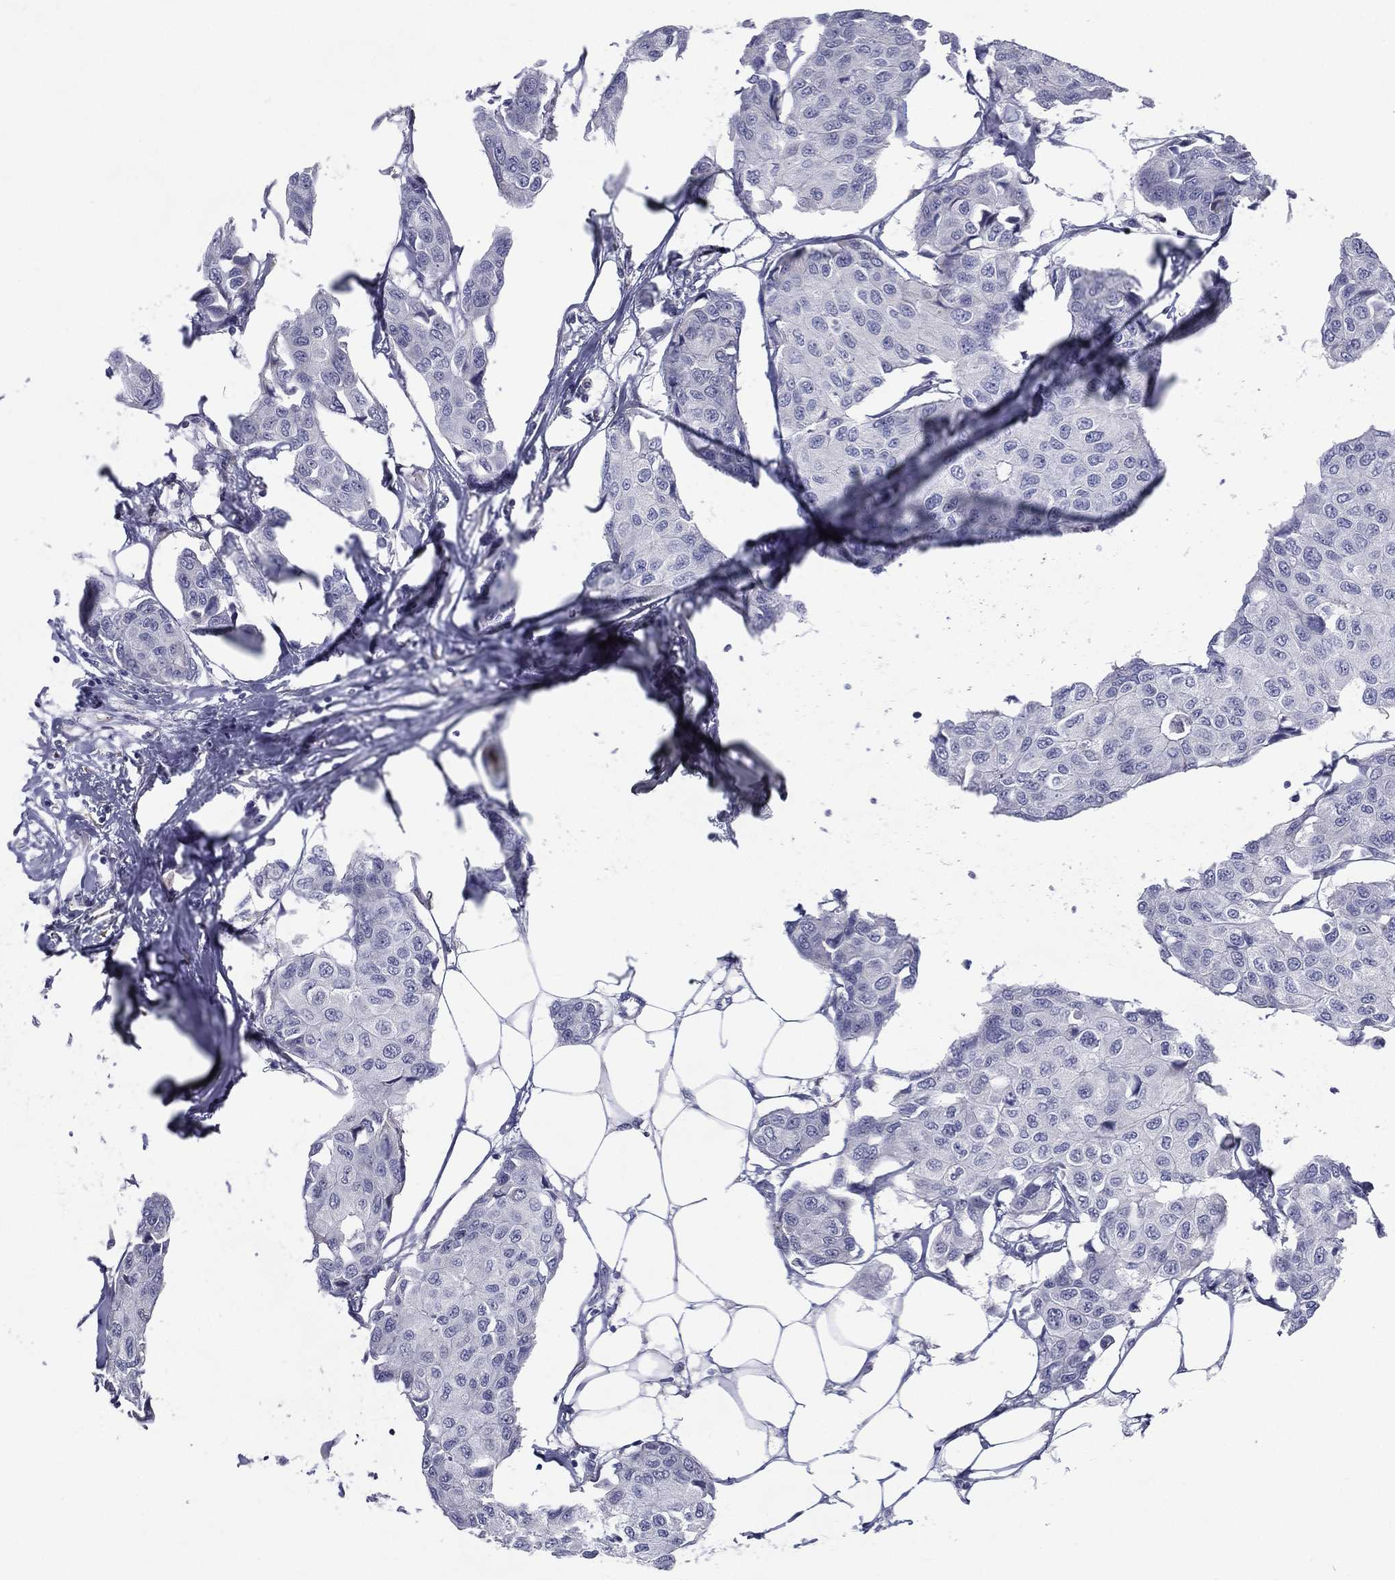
{"staining": {"intensity": "negative", "quantity": "none", "location": "none"}, "tissue": "breast cancer", "cell_type": "Tumor cells", "image_type": "cancer", "snomed": [{"axis": "morphology", "description": "Duct carcinoma"}, {"axis": "topography", "description": "Breast"}], "caption": "Intraductal carcinoma (breast) was stained to show a protein in brown. There is no significant staining in tumor cells.", "gene": "C19orf18", "patient": {"sex": "female", "age": 80}}